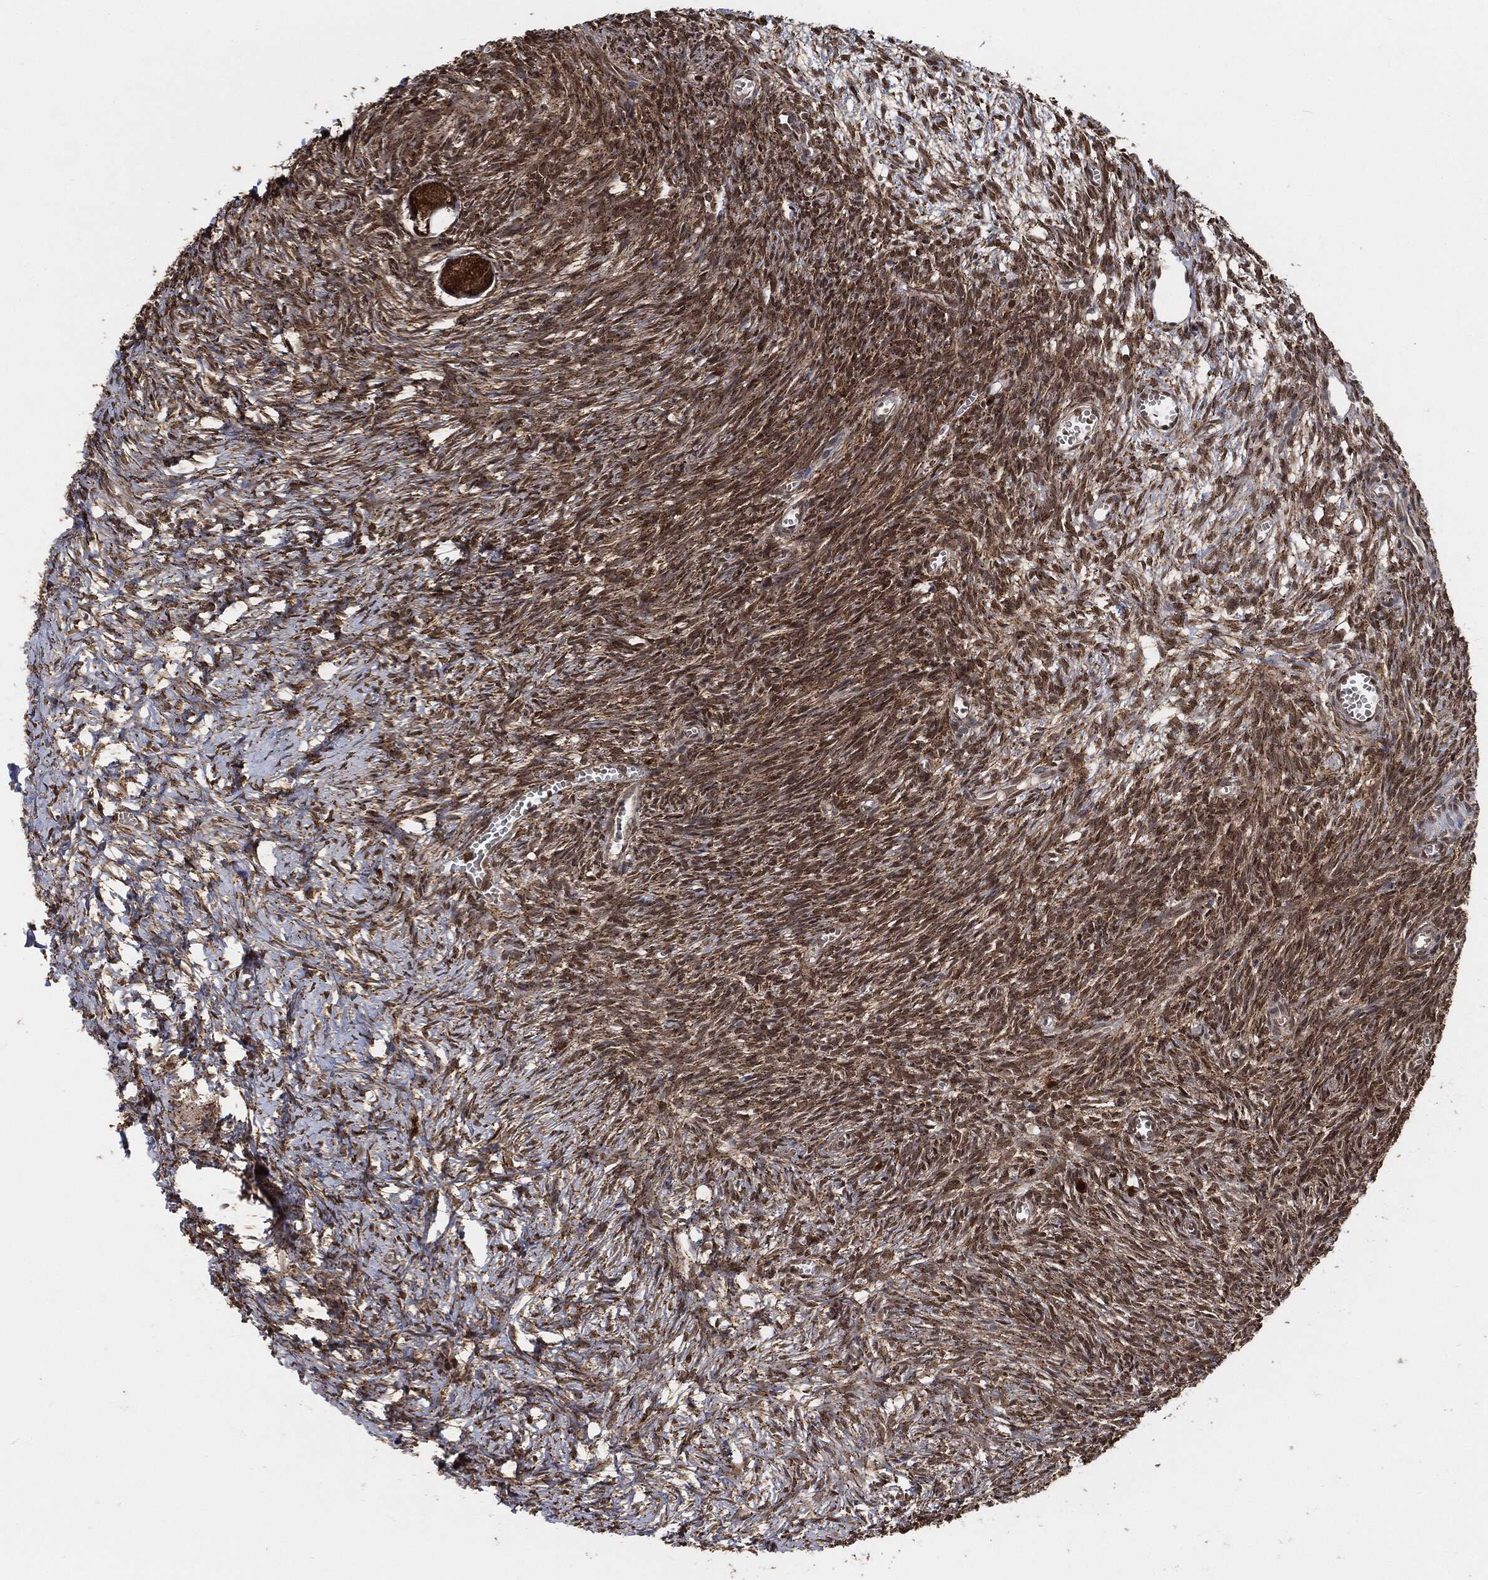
{"staining": {"intensity": "strong", "quantity": ">75%", "location": "cytoplasmic/membranous"}, "tissue": "ovary", "cell_type": "Follicle cells", "image_type": "normal", "snomed": [{"axis": "morphology", "description": "Normal tissue, NOS"}, {"axis": "topography", "description": "Ovary"}], "caption": "A brown stain shows strong cytoplasmic/membranous positivity of a protein in follicle cells of normal human ovary. Ihc stains the protein in brown and the nuclei are stained blue.", "gene": "CUTA", "patient": {"sex": "female", "age": 43}}